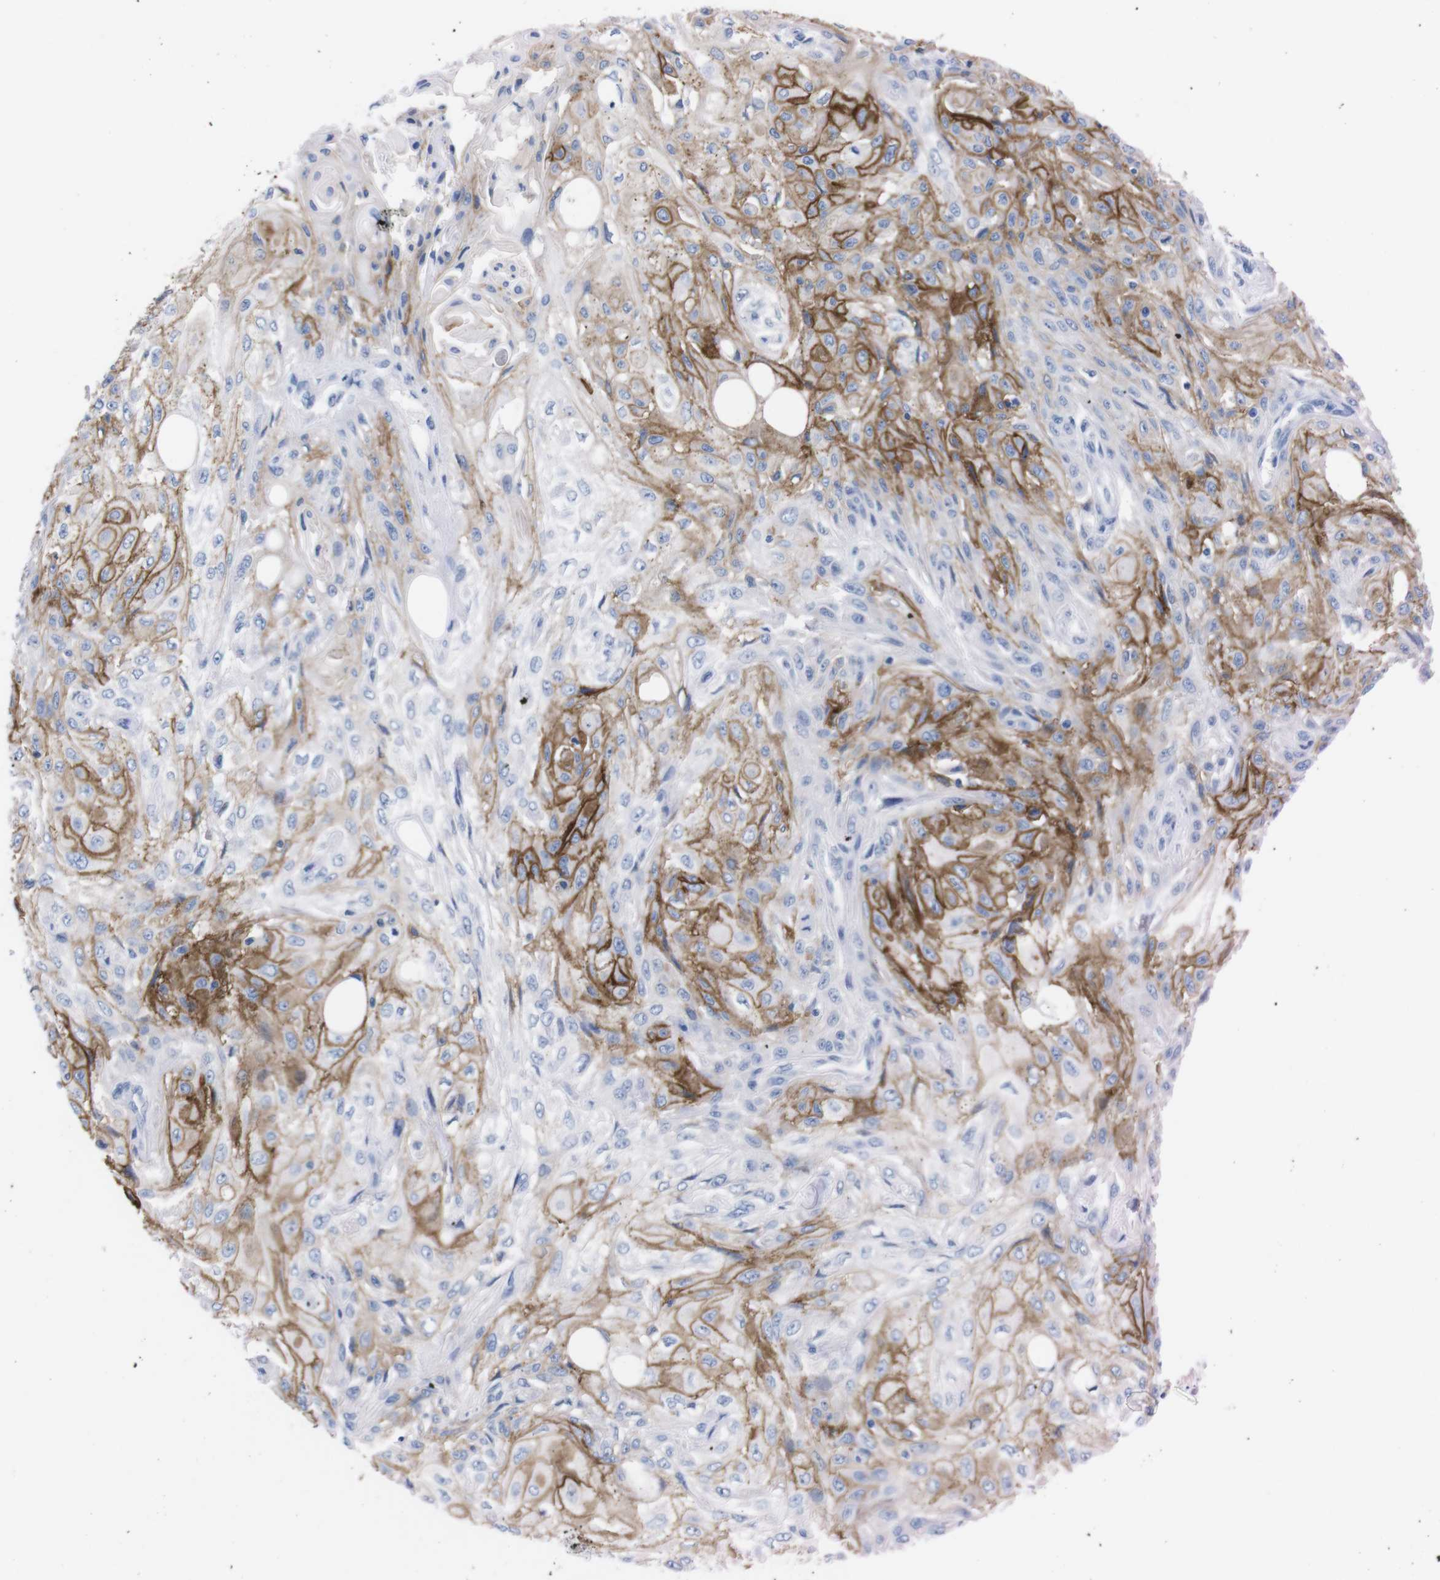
{"staining": {"intensity": "moderate", "quantity": "25%-75%", "location": "cytoplasmic/membranous"}, "tissue": "skin cancer", "cell_type": "Tumor cells", "image_type": "cancer", "snomed": [{"axis": "morphology", "description": "Squamous cell carcinoma, NOS"}, {"axis": "topography", "description": "Skin"}], "caption": "Skin squamous cell carcinoma stained with immunohistochemistry shows moderate cytoplasmic/membranous staining in about 25%-75% of tumor cells. (DAB (3,3'-diaminobenzidine) IHC with brightfield microscopy, high magnification).", "gene": "TMEM243", "patient": {"sex": "male", "age": 75}}